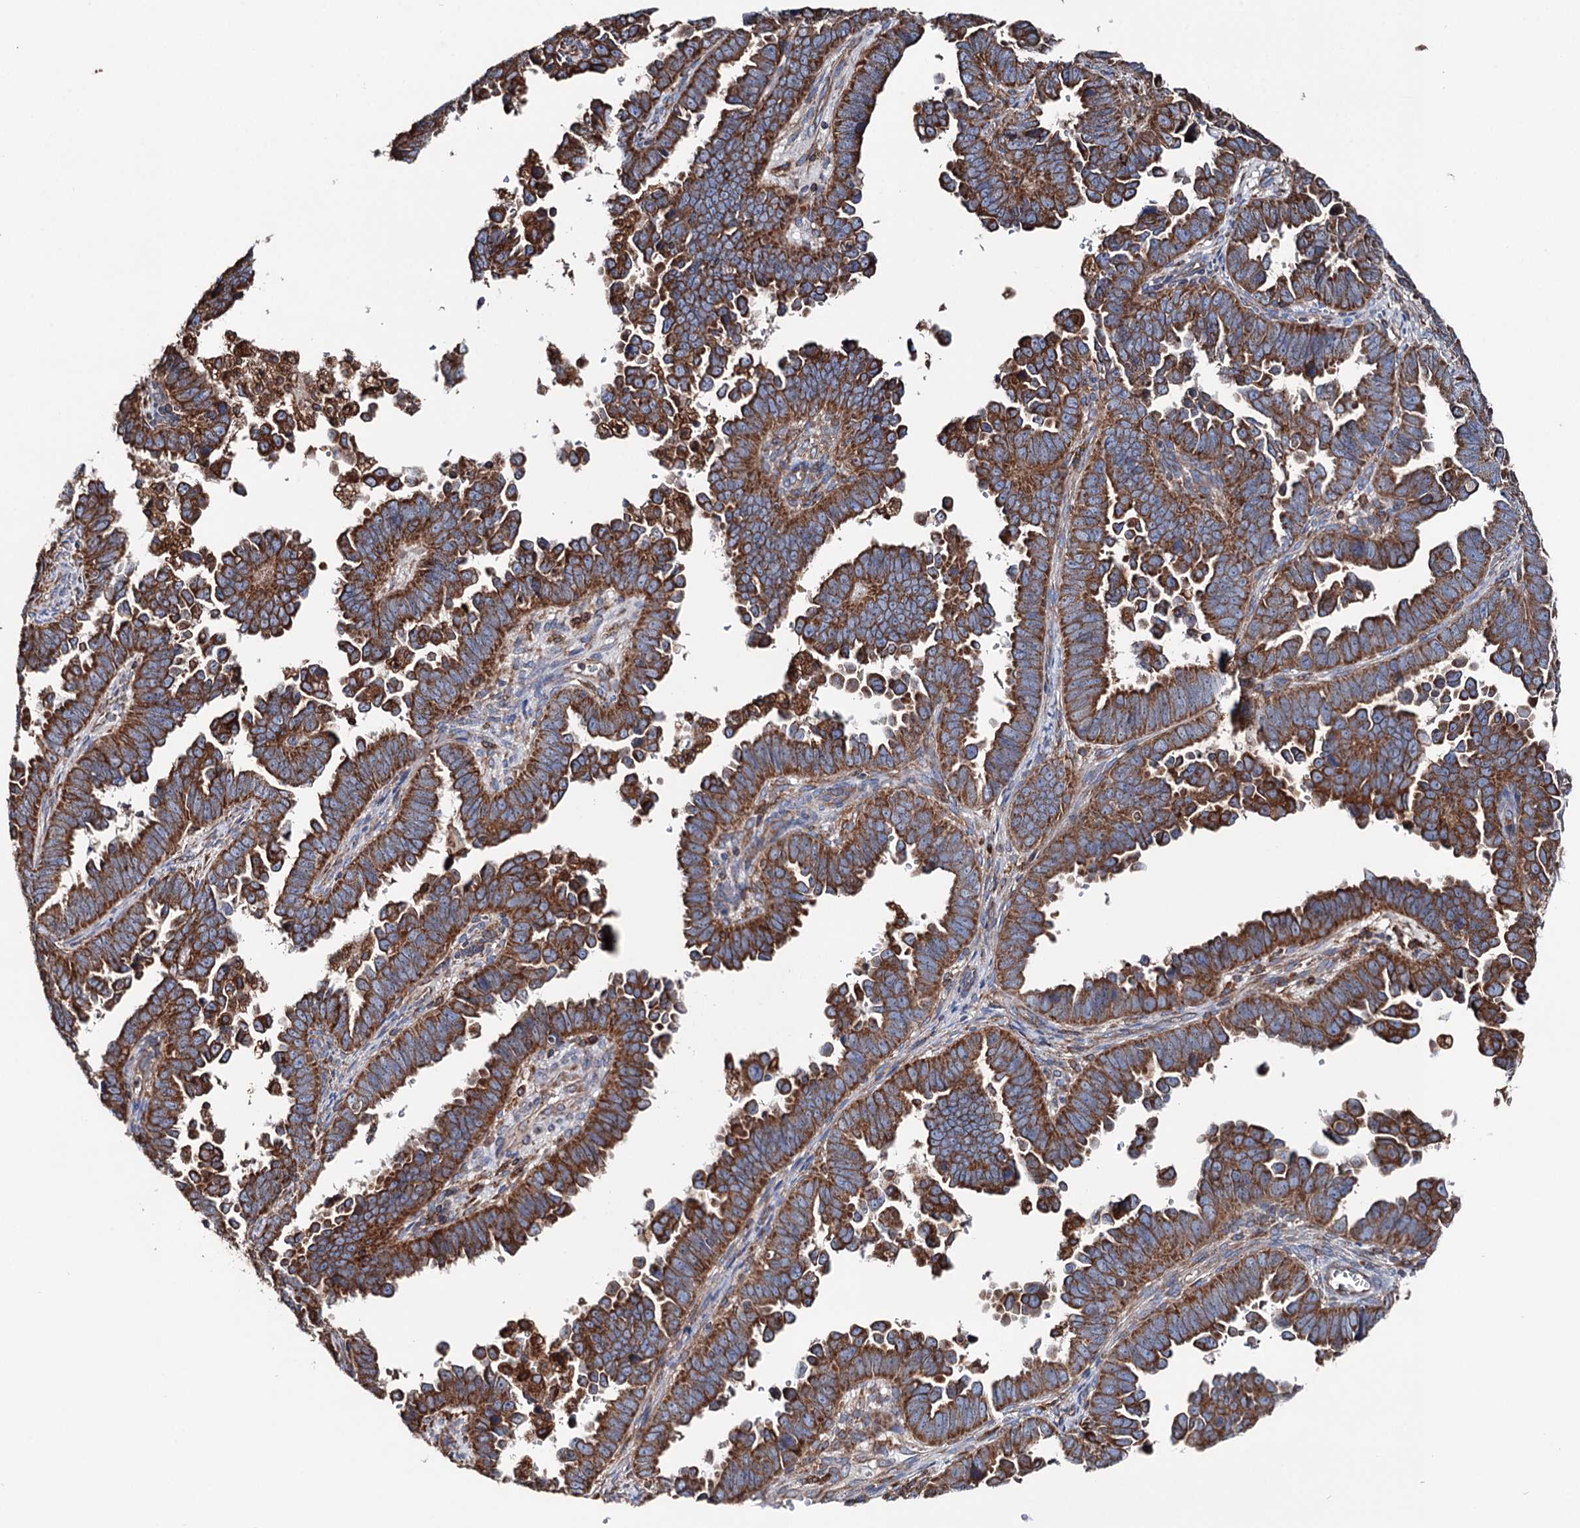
{"staining": {"intensity": "moderate", "quantity": ">75%", "location": "cytoplasmic/membranous"}, "tissue": "endometrial cancer", "cell_type": "Tumor cells", "image_type": "cancer", "snomed": [{"axis": "morphology", "description": "Adenocarcinoma, NOS"}, {"axis": "topography", "description": "Endometrium"}], "caption": "This image reveals immunohistochemistry (IHC) staining of endometrial cancer, with medium moderate cytoplasmic/membranous staining in approximately >75% of tumor cells.", "gene": "ERP29", "patient": {"sex": "female", "age": 75}}